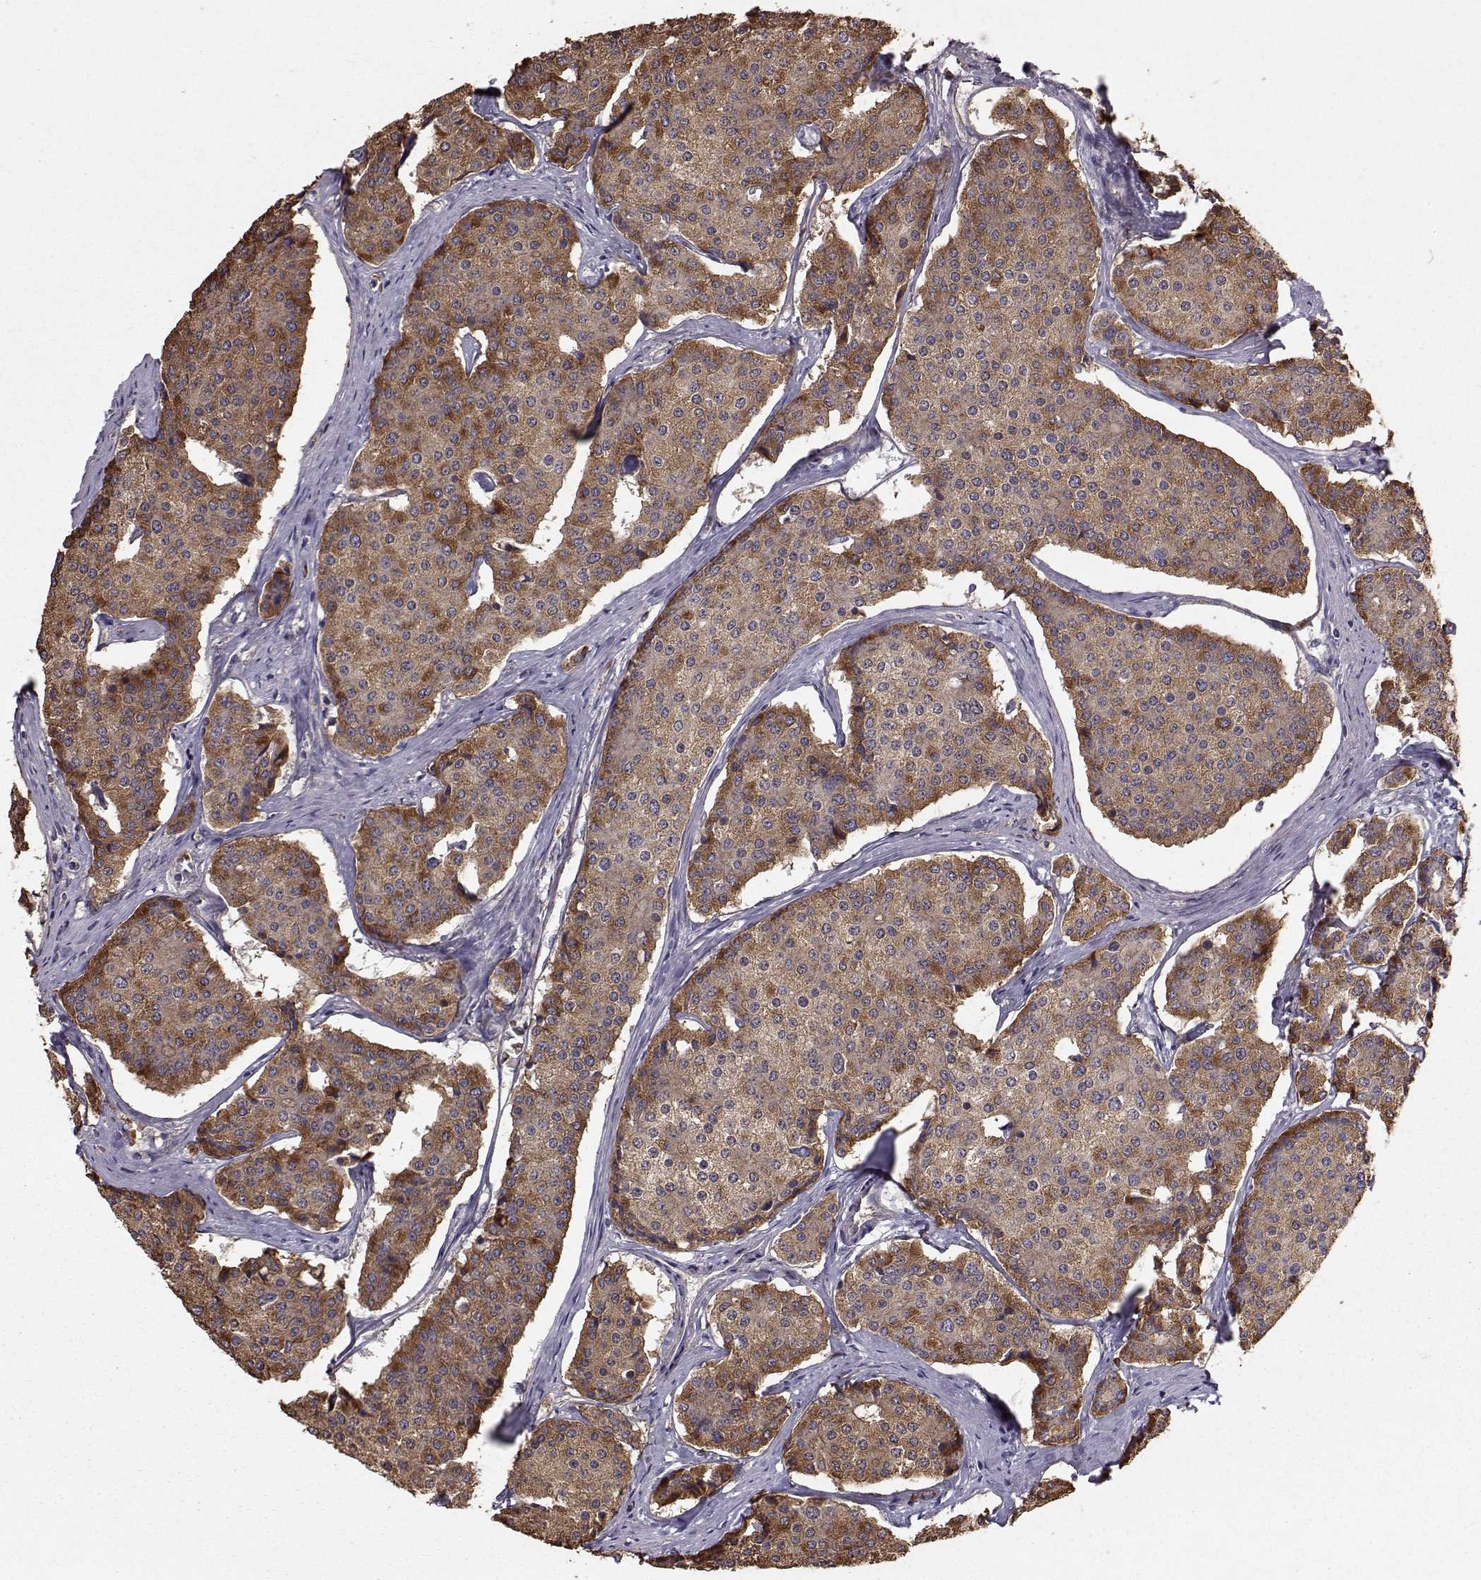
{"staining": {"intensity": "moderate", "quantity": ">75%", "location": "cytoplasmic/membranous"}, "tissue": "carcinoid", "cell_type": "Tumor cells", "image_type": "cancer", "snomed": [{"axis": "morphology", "description": "Carcinoid, malignant, NOS"}, {"axis": "topography", "description": "Small intestine"}], "caption": "The image displays immunohistochemical staining of carcinoid. There is moderate cytoplasmic/membranous positivity is seen in about >75% of tumor cells.", "gene": "QPCT", "patient": {"sex": "female", "age": 65}}